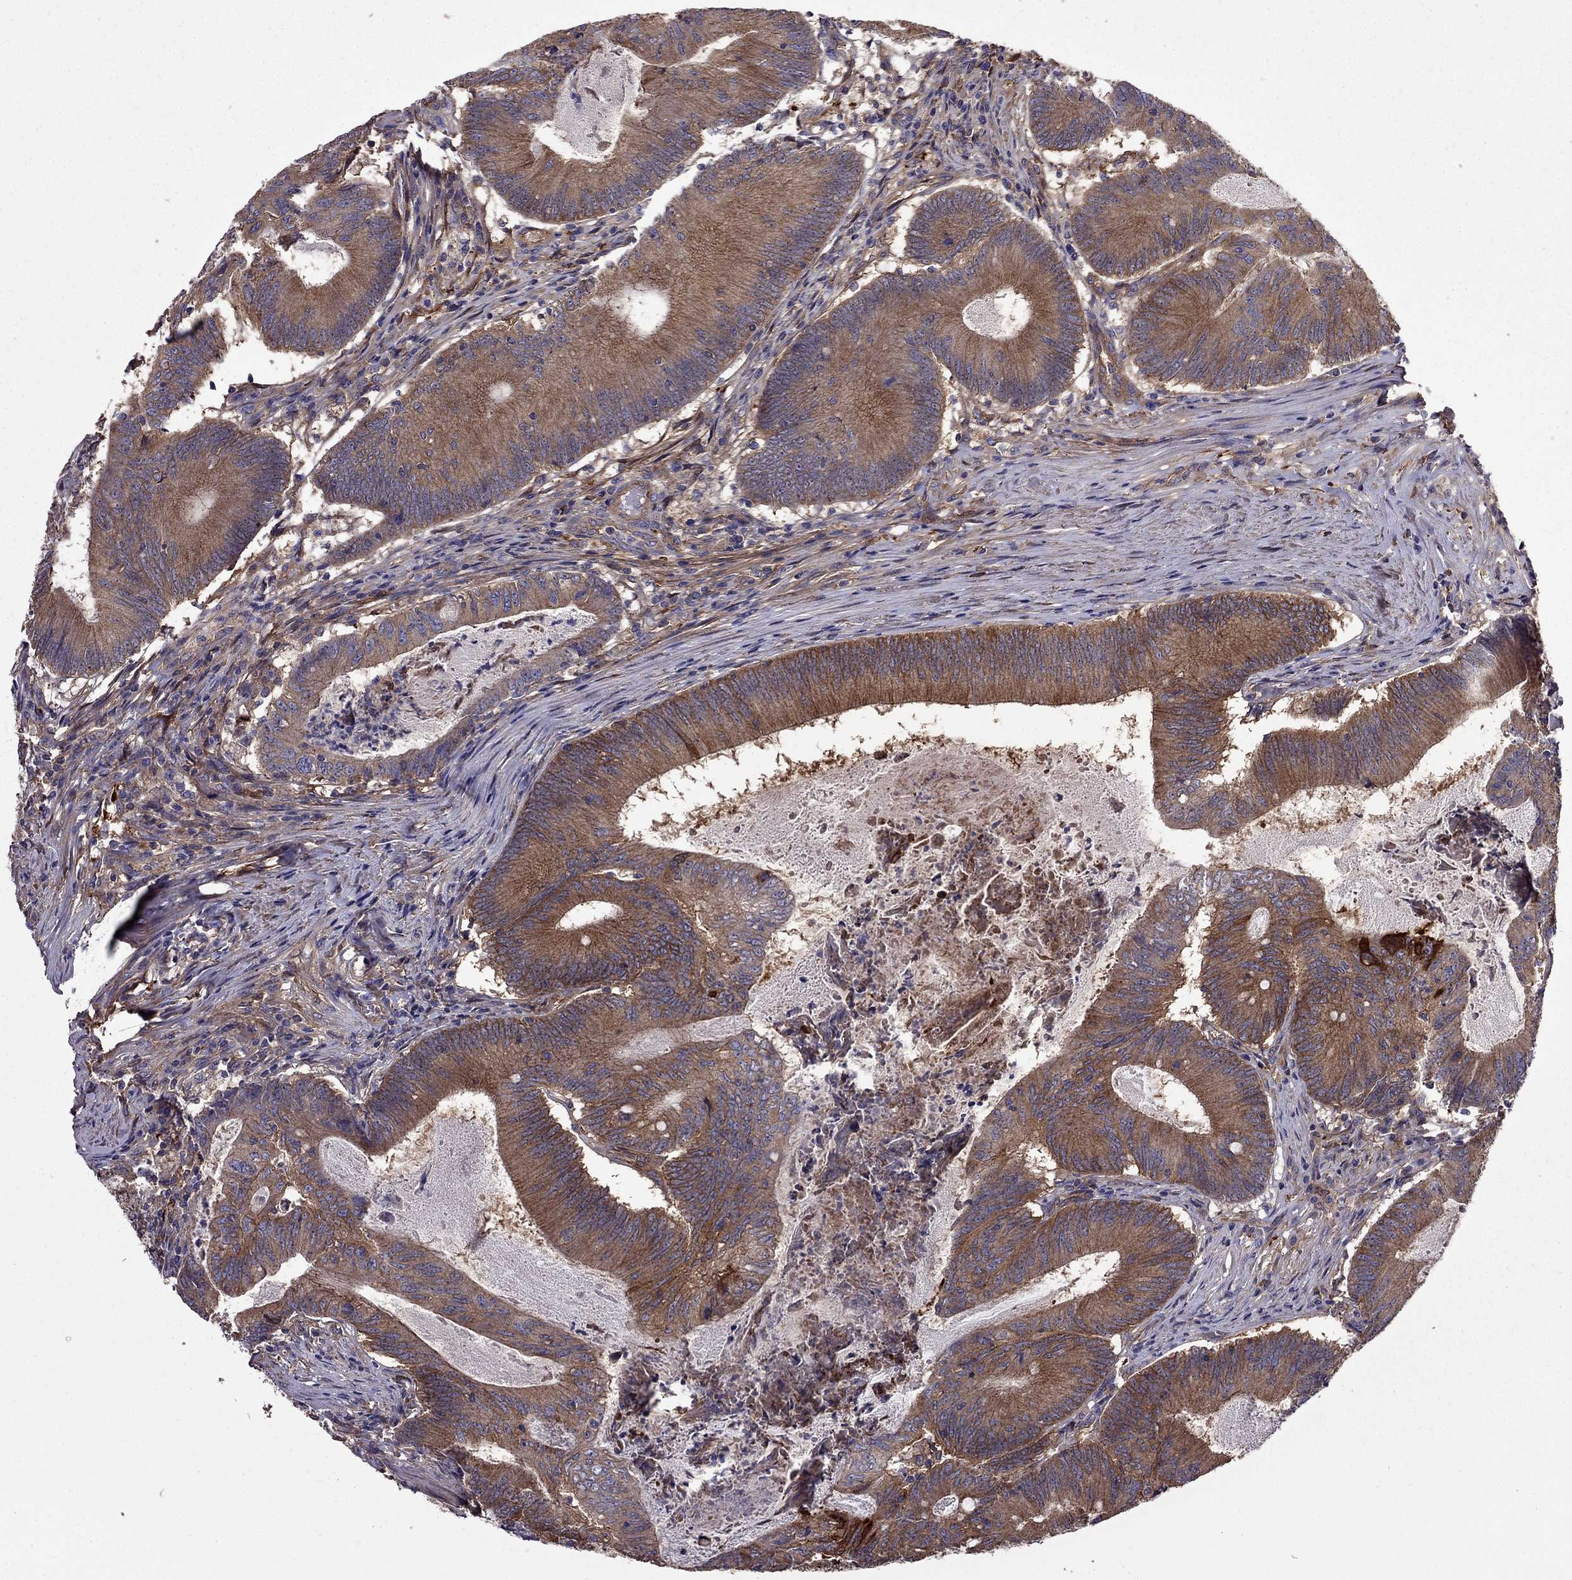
{"staining": {"intensity": "strong", "quantity": ">75%", "location": "cytoplasmic/membranous"}, "tissue": "colorectal cancer", "cell_type": "Tumor cells", "image_type": "cancer", "snomed": [{"axis": "morphology", "description": "Adenocarcinoma, NOS"}, {"axis": "topography", "description": "Colon"}], "caption": "This is a photomicrograph of immunohistochemistry staining of colorectal adenocarcinoma, which shows strong expression in the cytoplasmic/membranous of tumor cells.", "gene": "ITGB1", "patient": {"sex": "female", "age": 70}}